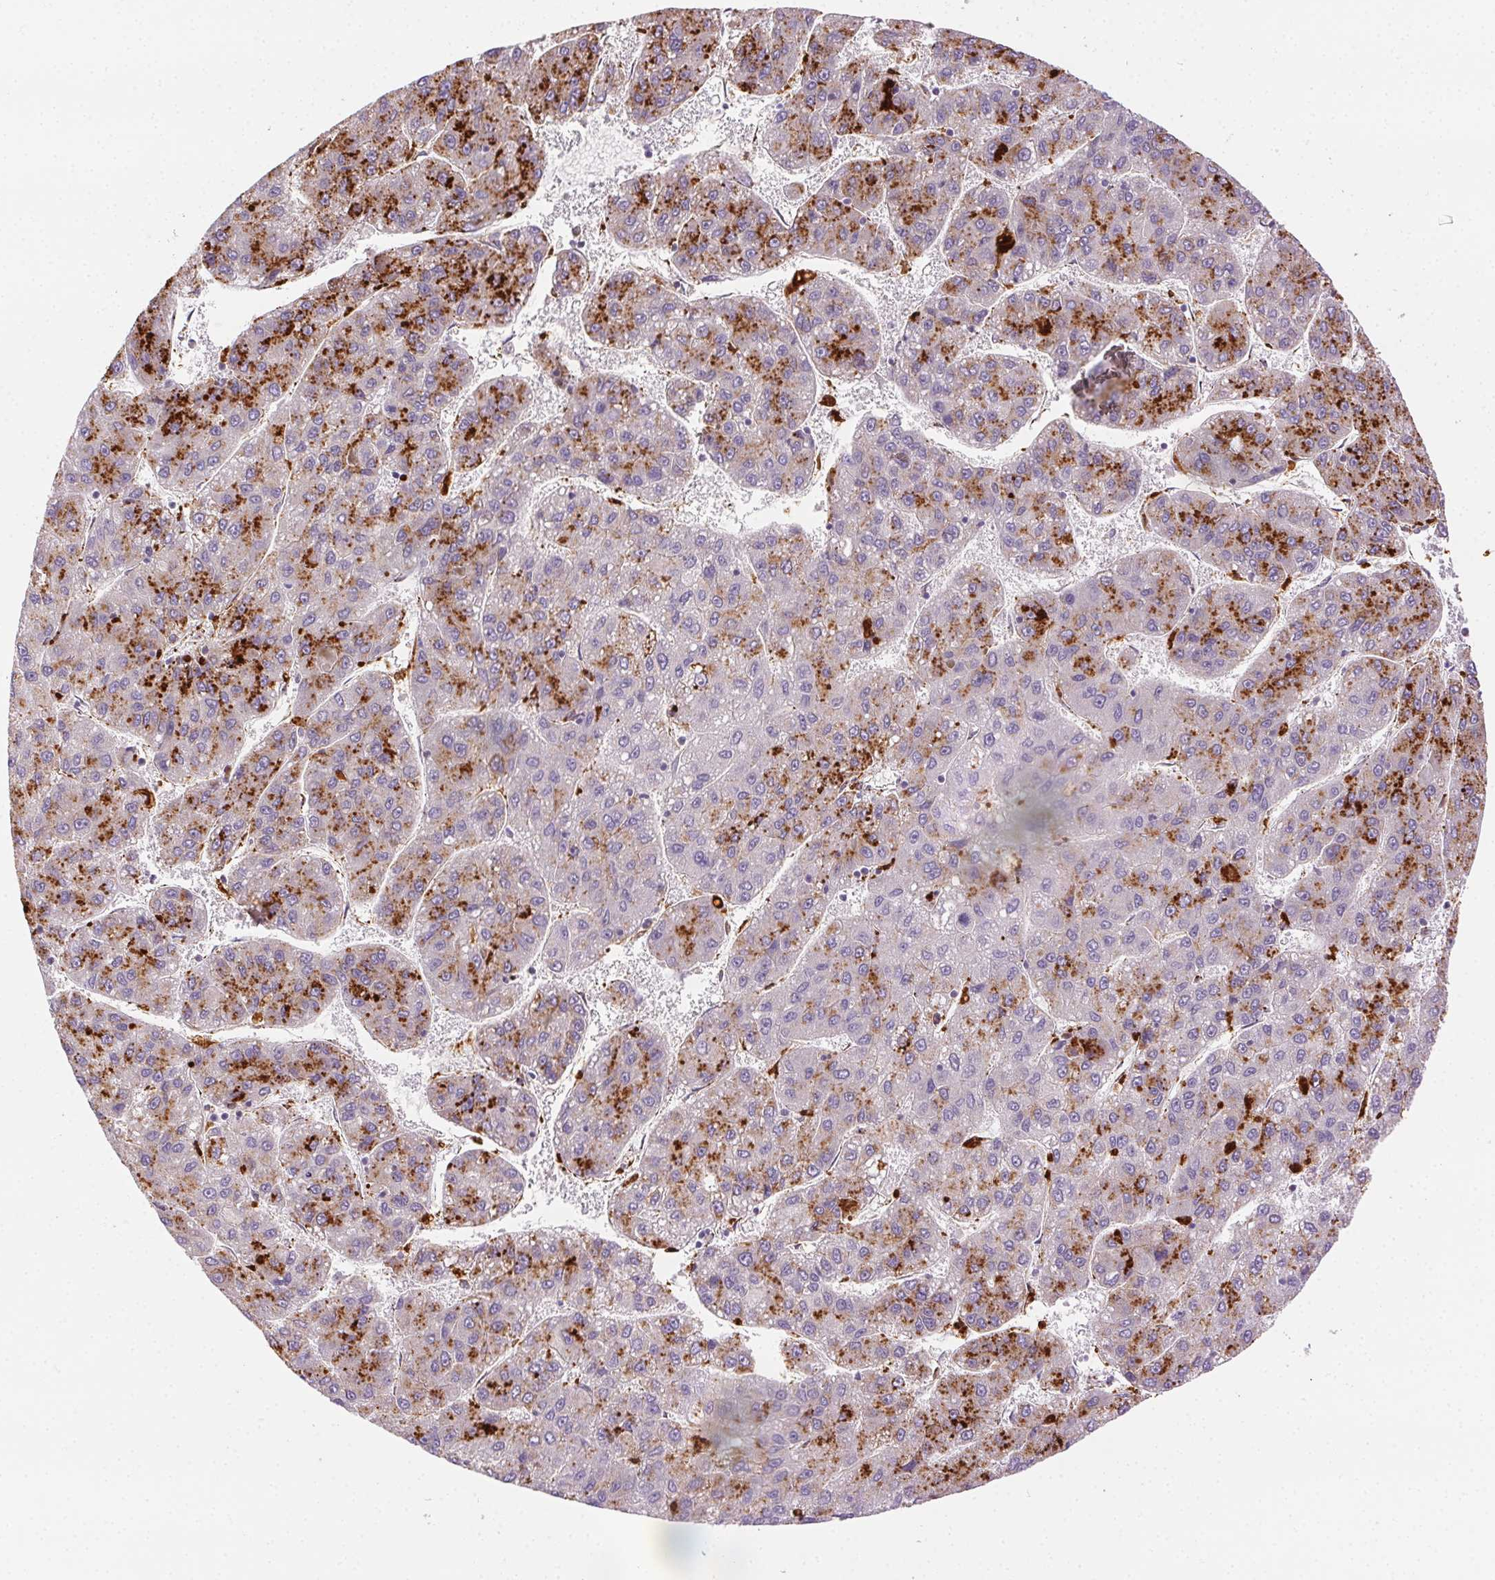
{"staining": {"intensity": "strong", "quantity": "25%-75%", "location": "cytoplasmic/membranous"}, "tissue": "liver cancer", "cell_type": "Tumor cells", "image_type": "cancer", "snomed": [{"axis": "morphology", "description": "Carcinoma, Hepatocellular, NOS"}, {"axis": "topography", "description": "Liver"}], "caption": "Tumor cells show high levels of strong cytoplasmic/membranous positivity in approximately 25%-75% of cells in hepatocellular carcinoma (liver).", "gene": "SCPEP1", "patient": {"sex": "female", "age": 82}}